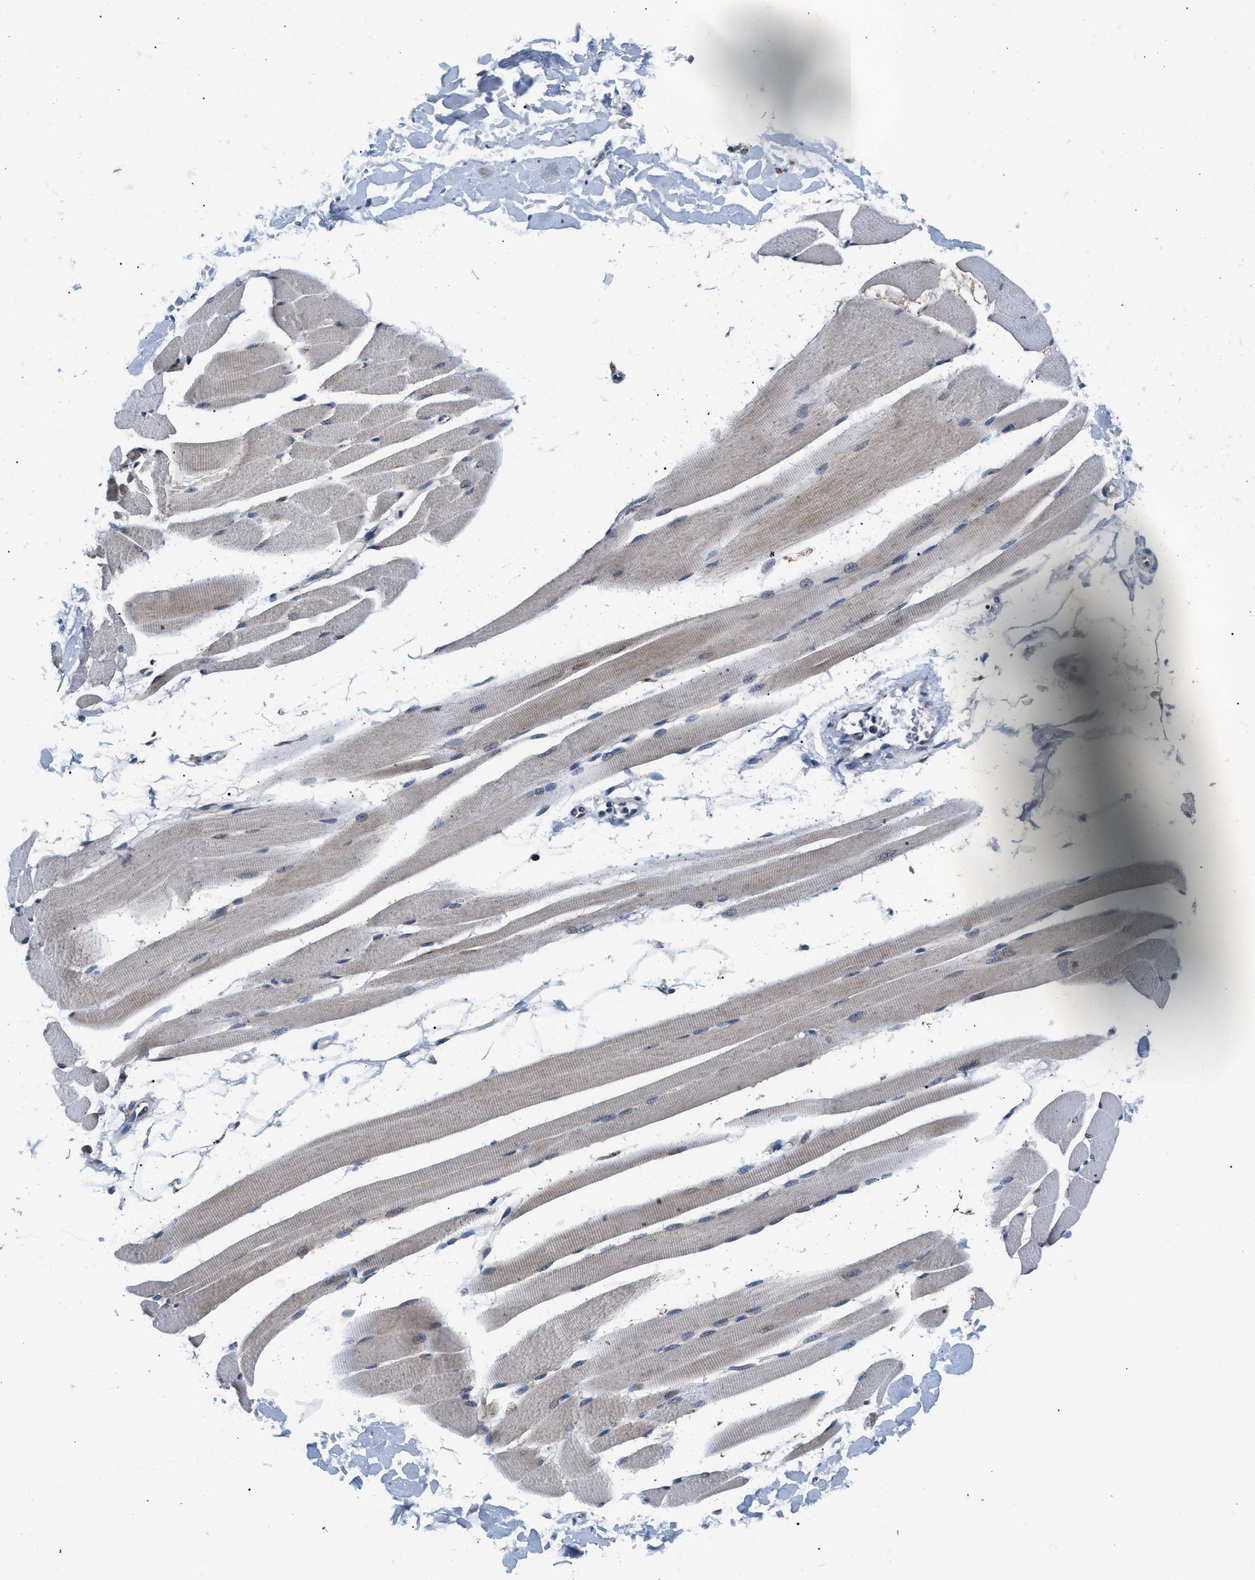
{"staining": {"intensity": "weak", "quantity": "<25%", "location": "cytoplasmic/membranous"}, "tissue": "skeletal muscle", "cell_type": "Myocytes", "image_type": "normal", "snomed": [{"axis": "morphology", "description": "Normal tissue, NOS"}, {"axis": "topography", "description": "Skeletal muscle"}, {"axis": "topography", "description": "Peripheral nerve tissue"}], "caption": "Immunohistochemistry photomicrograph of unremarkable skeletal muscle: human skeletal muscle stained with DAB shows no significant protein positivity in myocytes.", "gene": "KCNMB2", "patient": {"sex": "female", "age": 84}}